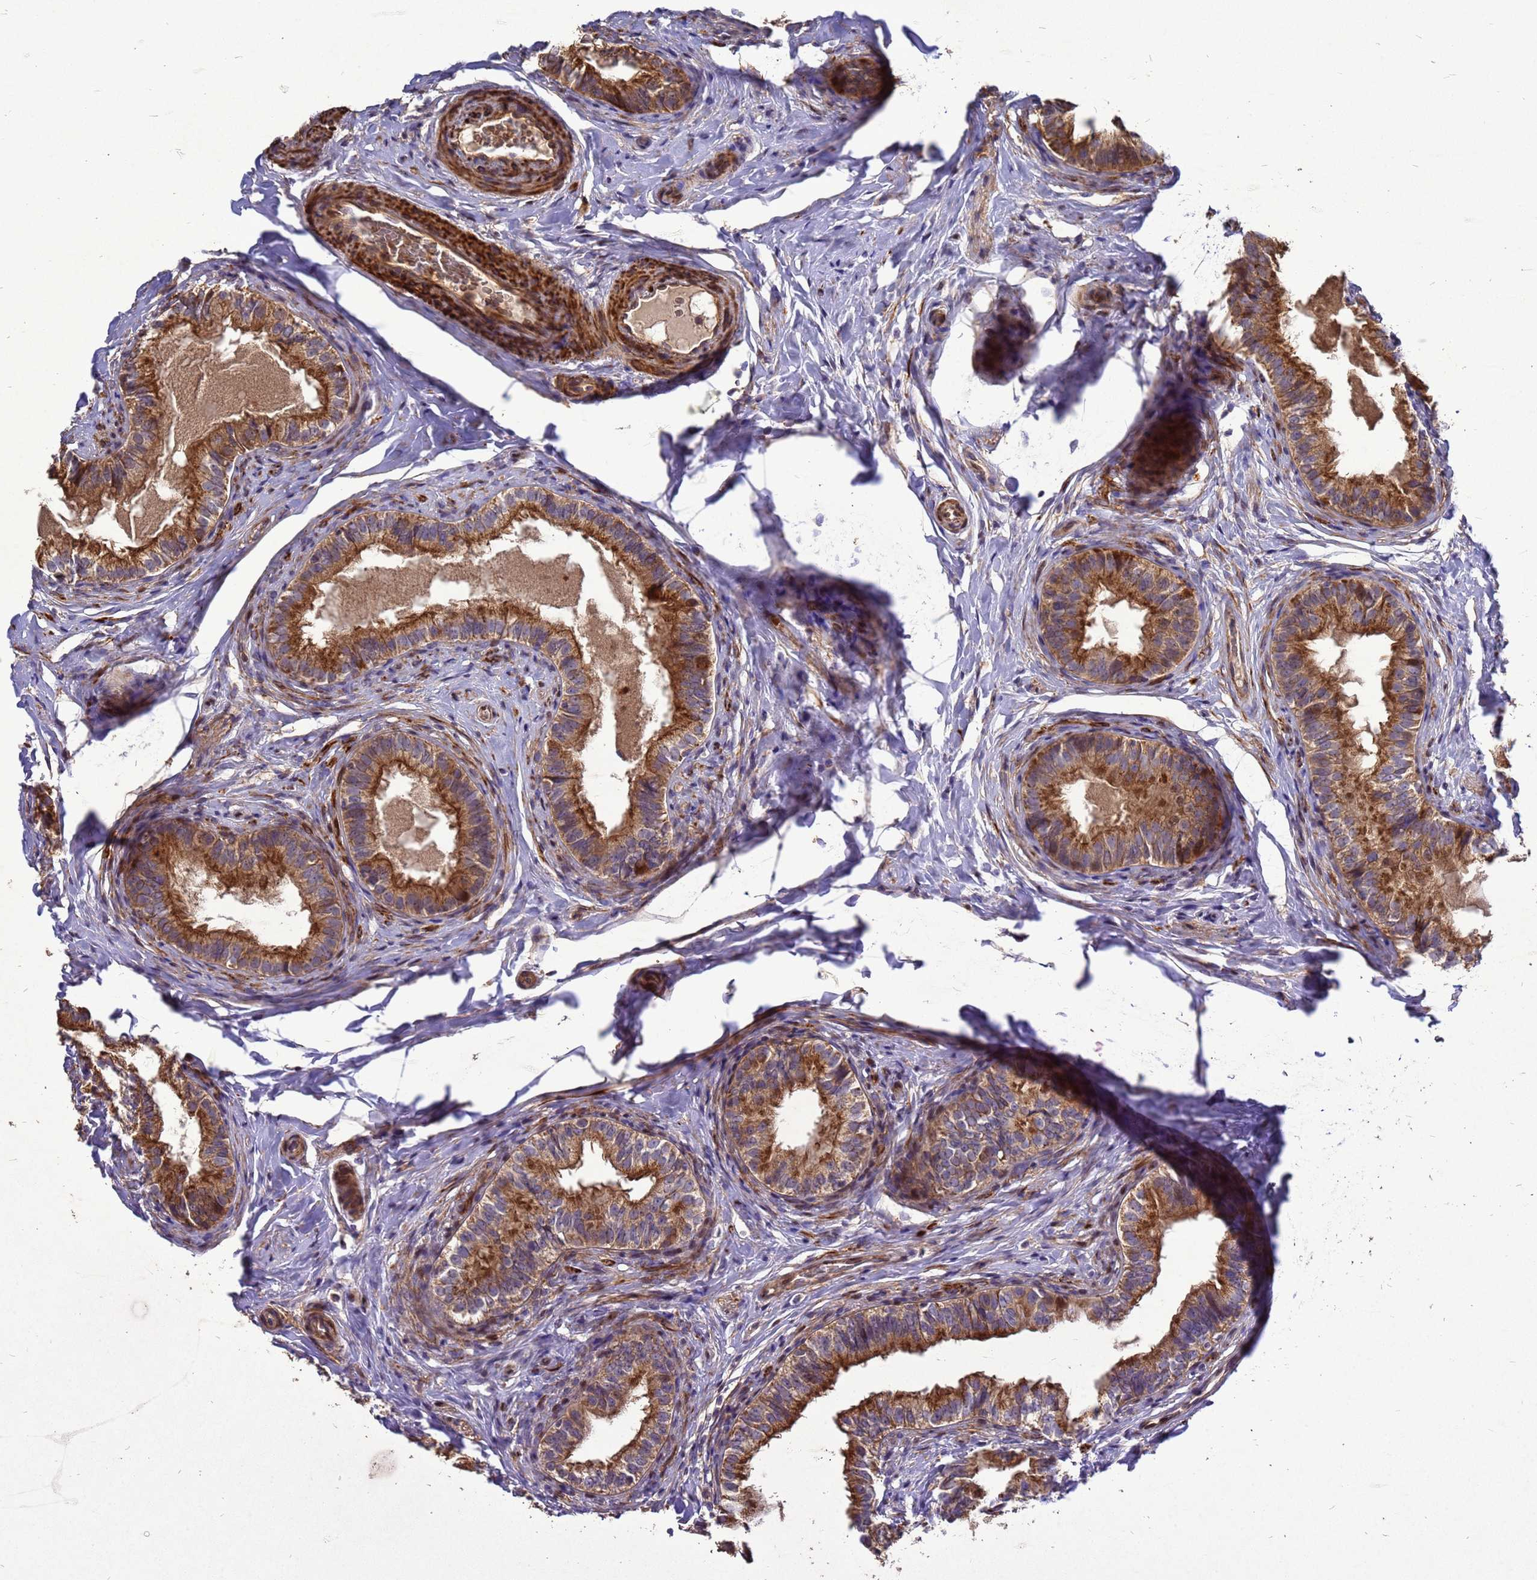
{"staining": {"intensity": "moderate", "quantity": "25%-75%", "location": "cytoplasmic/membranous"}, "tissue": "epididymis", "cell_type": "Glandular cells", "image_type": "normal", "snomed": [{"axis": "morphology", "description": "Normal tissue, NOS"}, {"axis": "topography", "description": "Epididymis"}], "caption": "DAB (3,3'-diaminobenzidine) immunohistochemical staining of benign epididymis reveals moderate cytoplasmic/membranous protein expression in about 25%-75% of glandular cells.", "gene": "RSPRY1", "patient": {"sex": "male", "age": 49}}